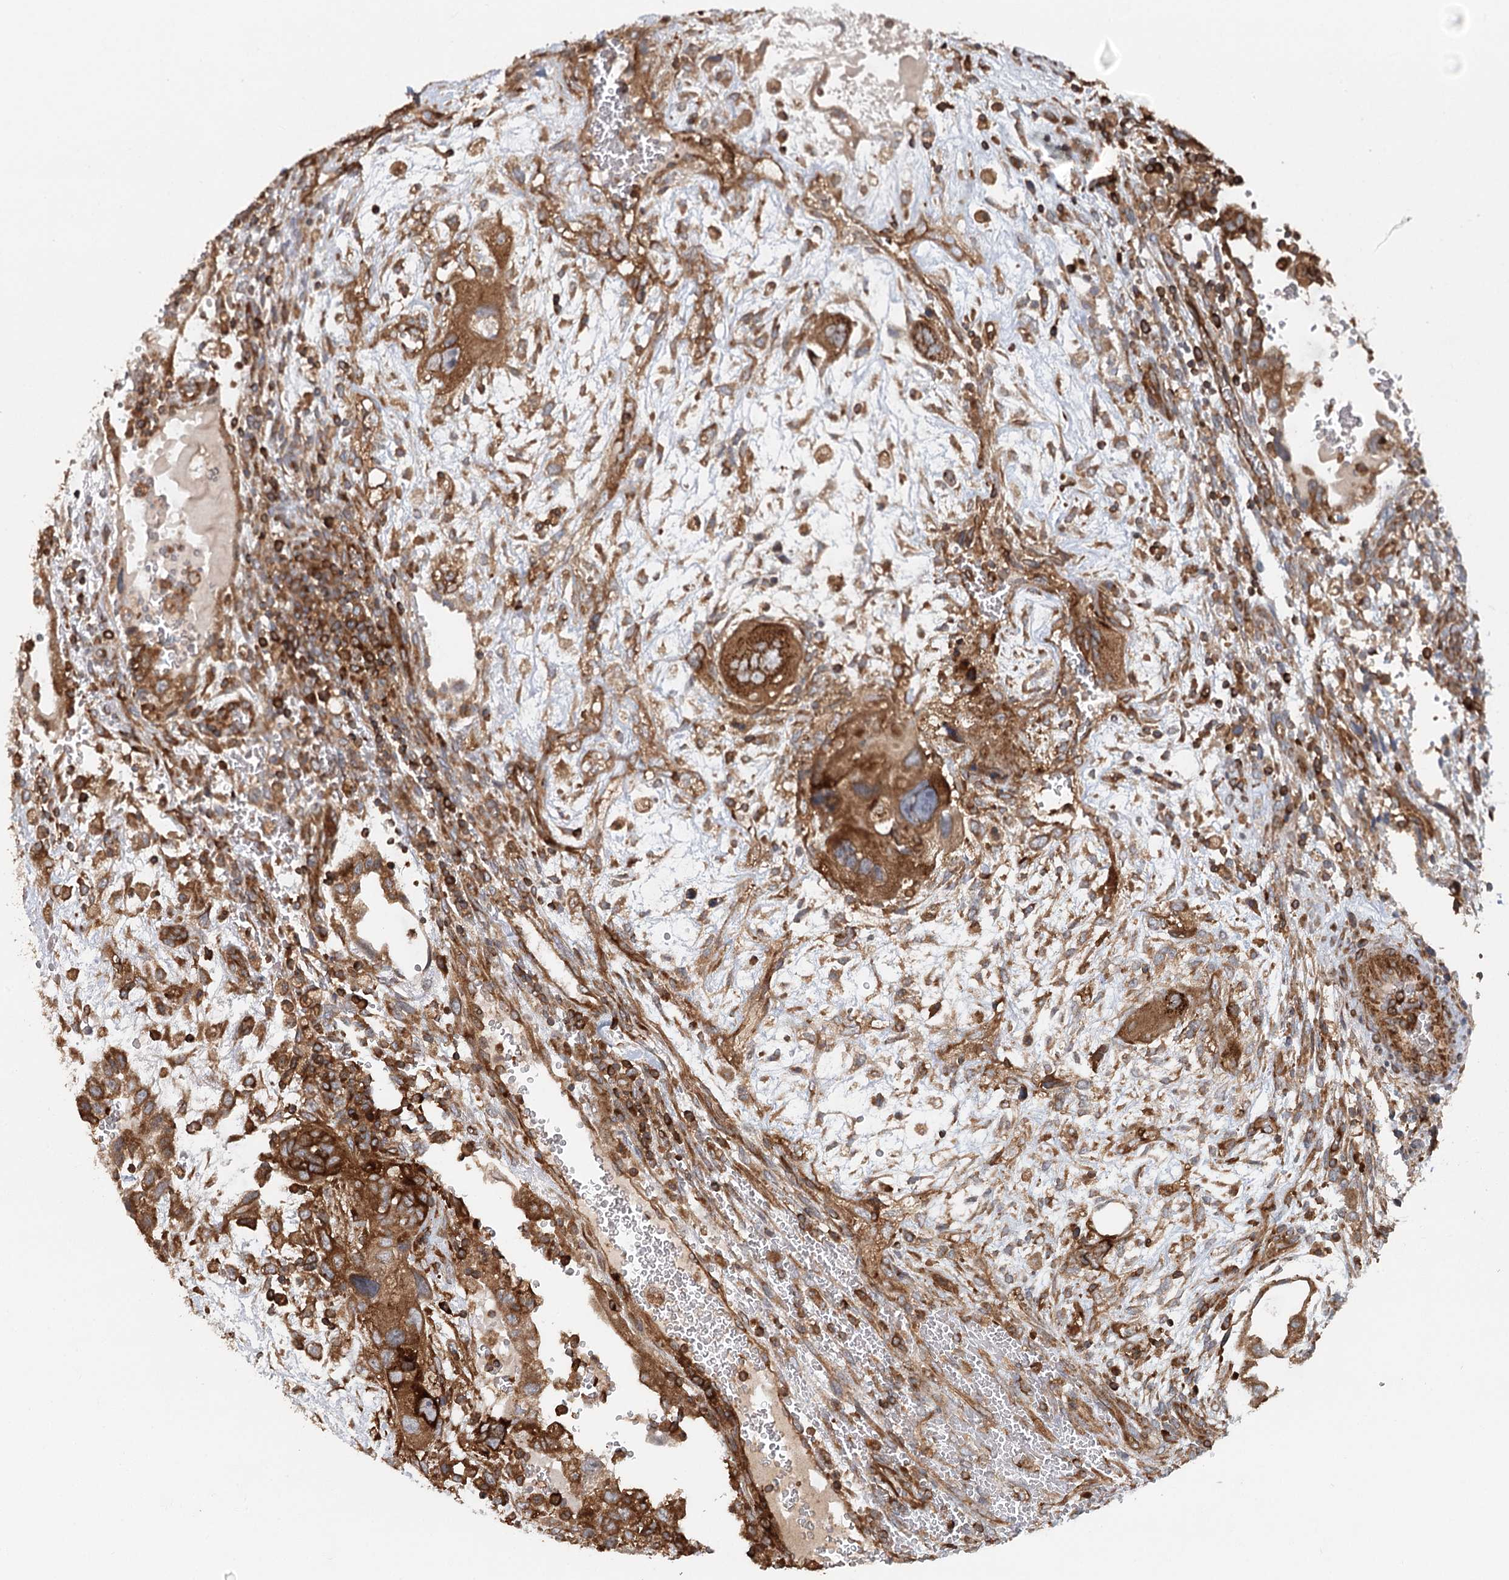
{"staining": {"intensity": "strong", "quantity": ">75%", "location": "cytoplasmic/membranous"}, "tissue": "testis cancer", "cell_type": "Tumor cells", "image_type": "cancer", "snomed": [{"axis": "morphology", "description": "Carcinoma, Embryonal, NOS"}, {"axis": "topography", "description": "Testis"}], "caption": "A brown stain shows strong cytoplasmic/membranous positivity of a protein in testis cancer (embryonal carcinoma) tumor cells. The staining is performed using DAB (3,3'-diaminobenzidine) brown chromogen to label protein expression. The nuclei are counter-stained blue using hematoxylin.", "gene": "PAIP2", "patient": {"sex": "male", "age": 36}}